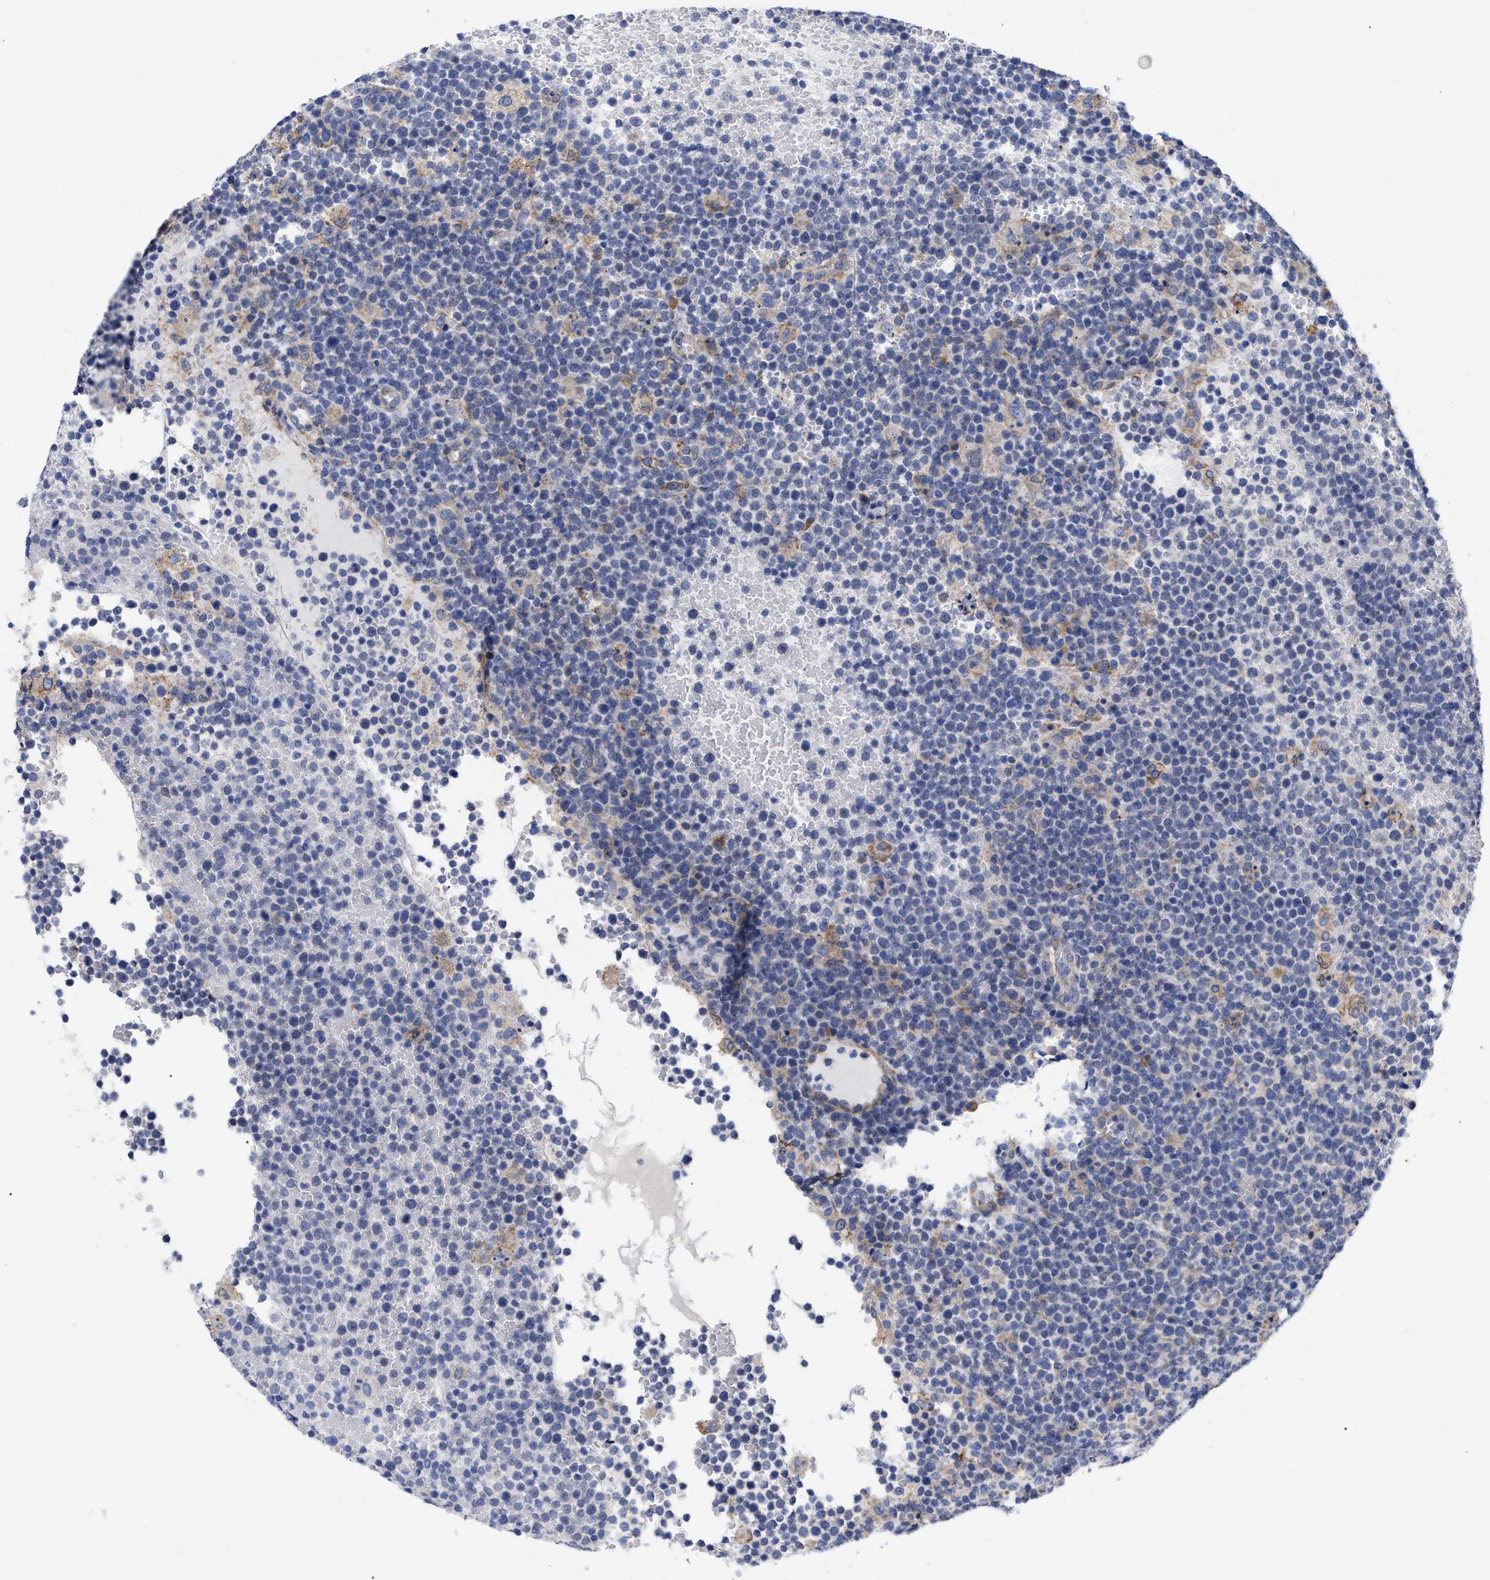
{"staining": {"intensity": "negative", "quantity": "none", "location": "none"}, "tissue": "lymphoma", "cell_type": "Tumor cells", "image_type": "cancer", "snomed": [{"axis": "morphology", "description": "Malignant lymphoma, non-Hodgkin's type, High grade"}, {"axis": "topography", "description": "Lymph node"}], "caption": "Immunohistochemistry micrograph of human lymphoma stained for a protein (brown), which displays no positivity in tumor cells.", "gene": "CFAP298", "patient": {"sex": "male", "age": 61}}